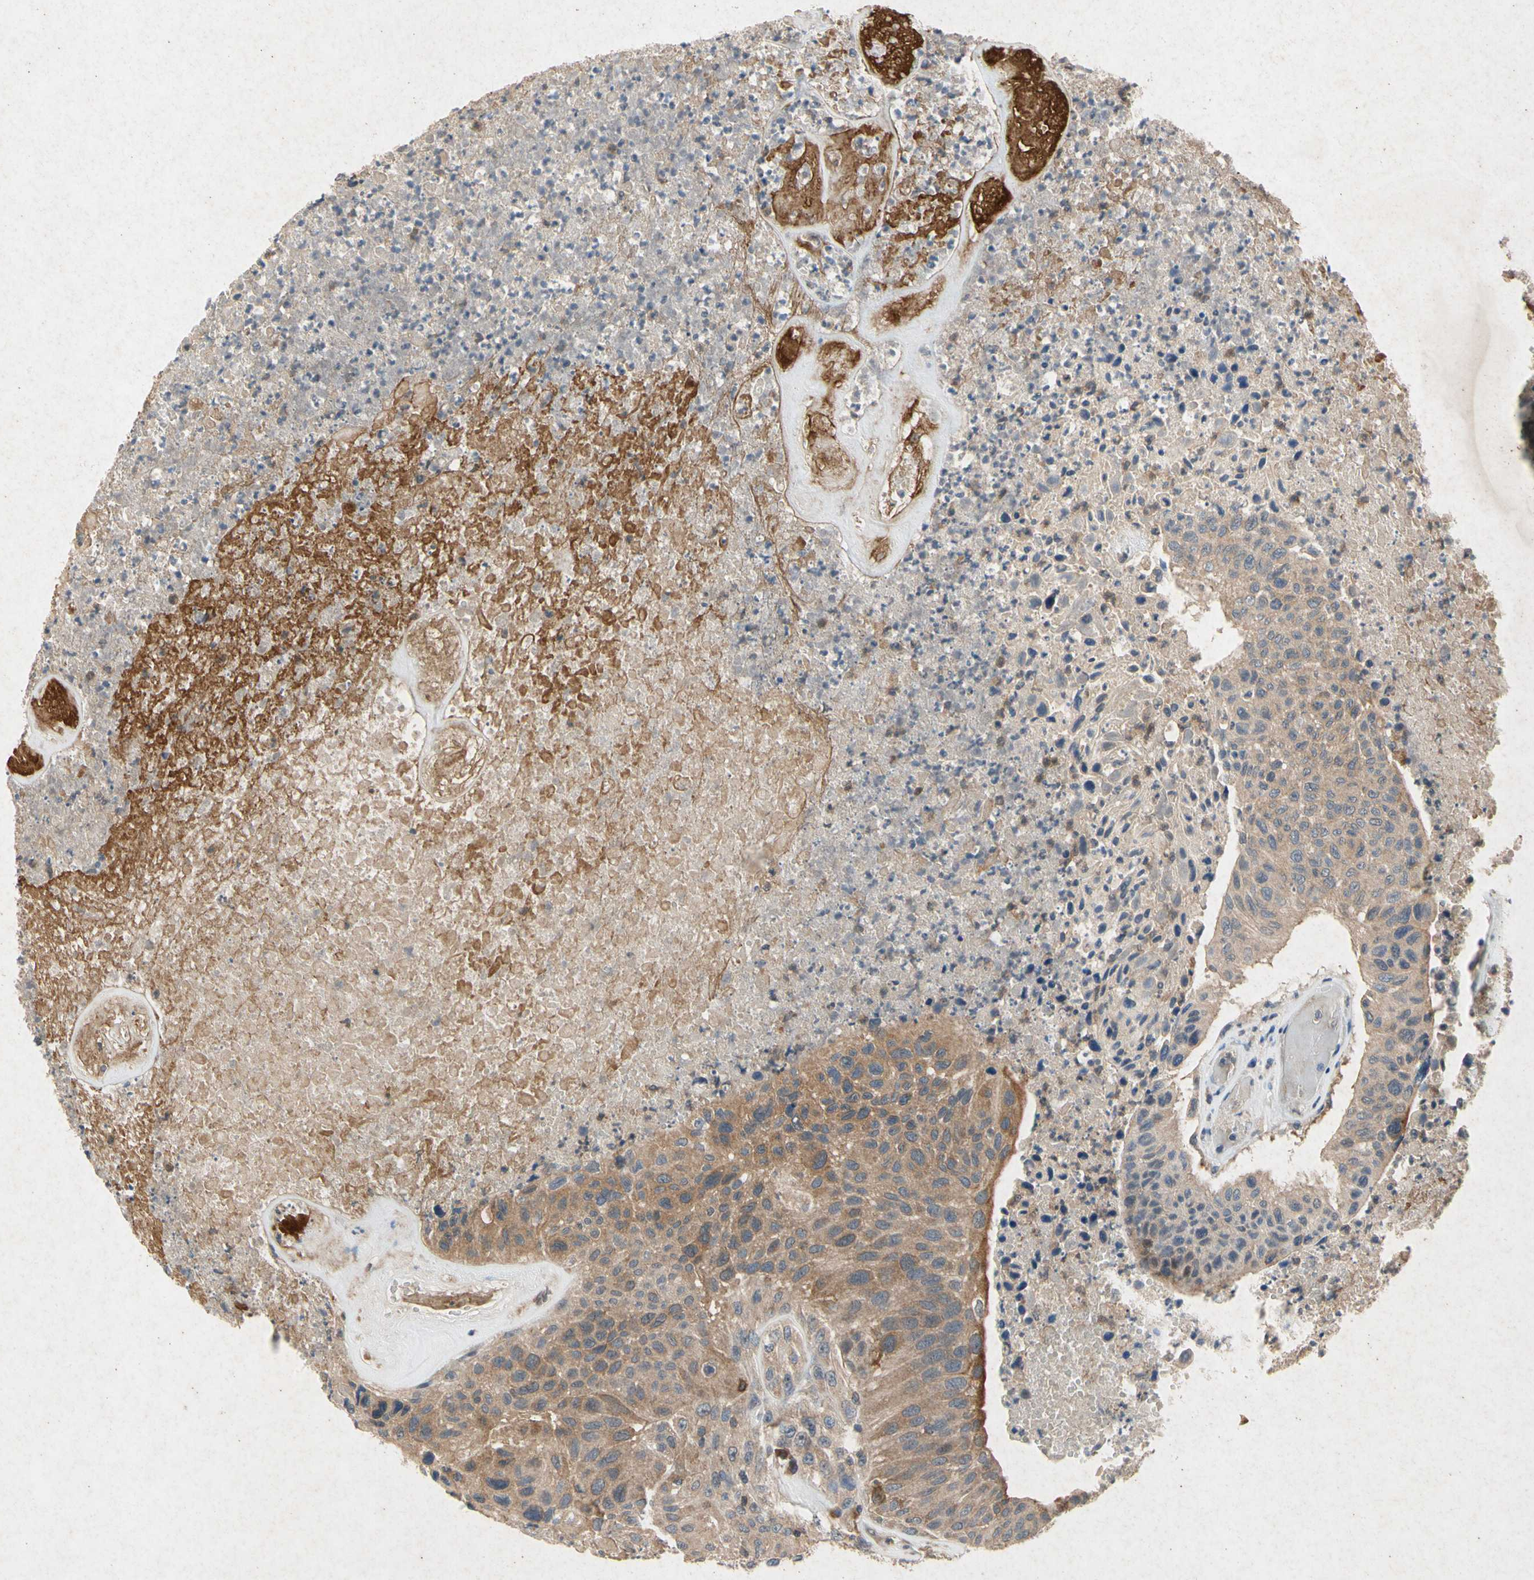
{"staining": {"intensity": "moderate", "quantity": ">75%", "location": "cytoplasmic/membranous"}, "tissue": "urothelial cancer", "cell_type": "Tumor cells", "image_type": "cancer", "snomed": [{"axis": "morphology", "description": "Urothelial carcinoma, High grade"}, {"axis": "topography", "description": "Urinary bladder"}], "caption": "A high-resolution photomicrograph shows immunohistochemistry (IHC) staining of urothelial cancer, which exhibits moderate cytoplasmic/membranous staining in approximately >75% of tumor cells. (brown staining indicates protein expression, while blue staining denotes nuclei).", "gene": "RPS6KA1", "patient": {"sex": "male", "age": 66}}